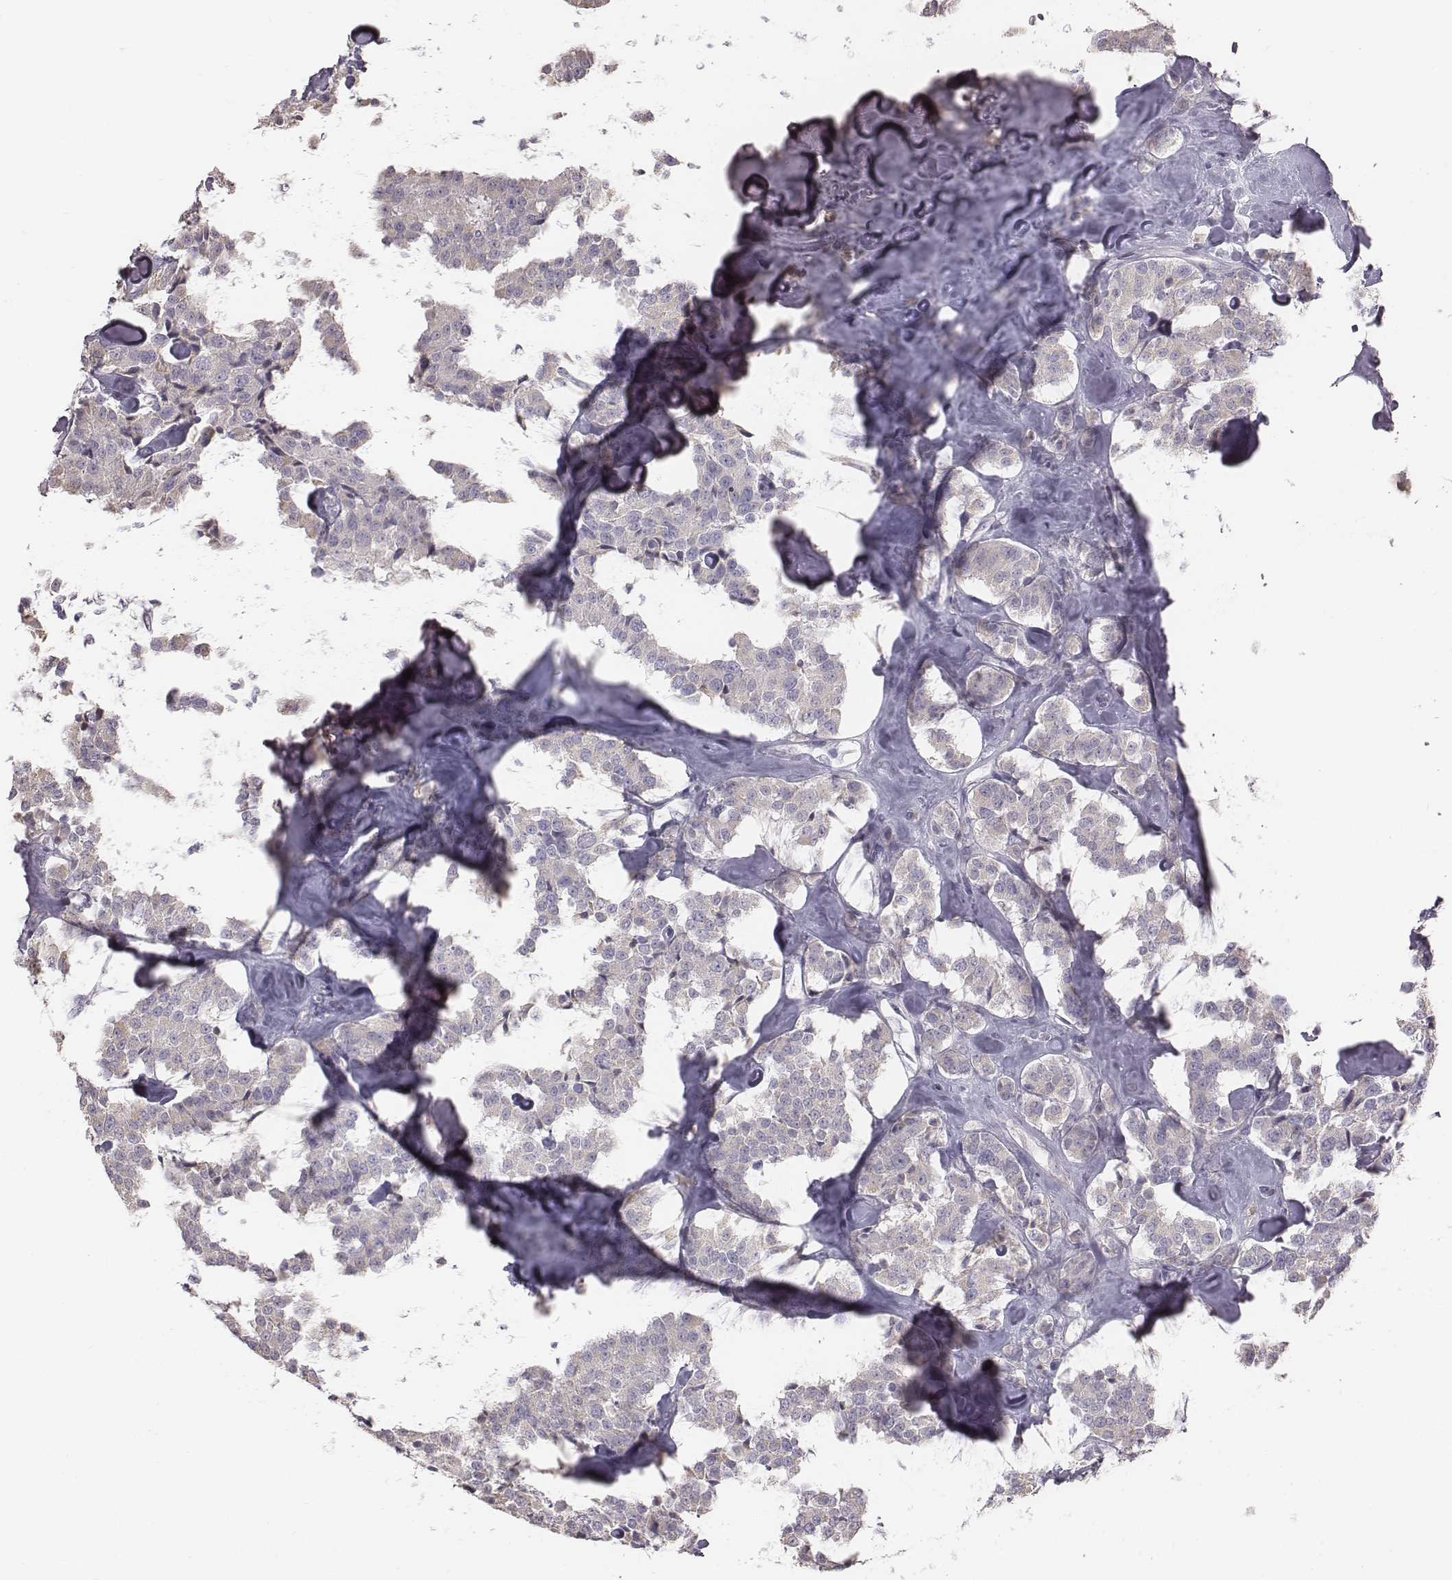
{"staining": {"intensity": "negative", "quantity": "none", "location": "none"}, "tissue": "carcinoid", "cell_type": "Tumor cells", "image_type": "cancer", "snomed": [{"axis": "morphology", "description": "Carcinoid, malignant, NOS"}, {"axis": "topography", "description": "Pancreas"}], "caption": "DAB (3,3'-diaminobenzidine) immunohistochemical staining of human carcinoid exhibits no significant expression in tumor cells.", "gene": "C6orf58", "patient": {"sex": "male", "age": 41}}